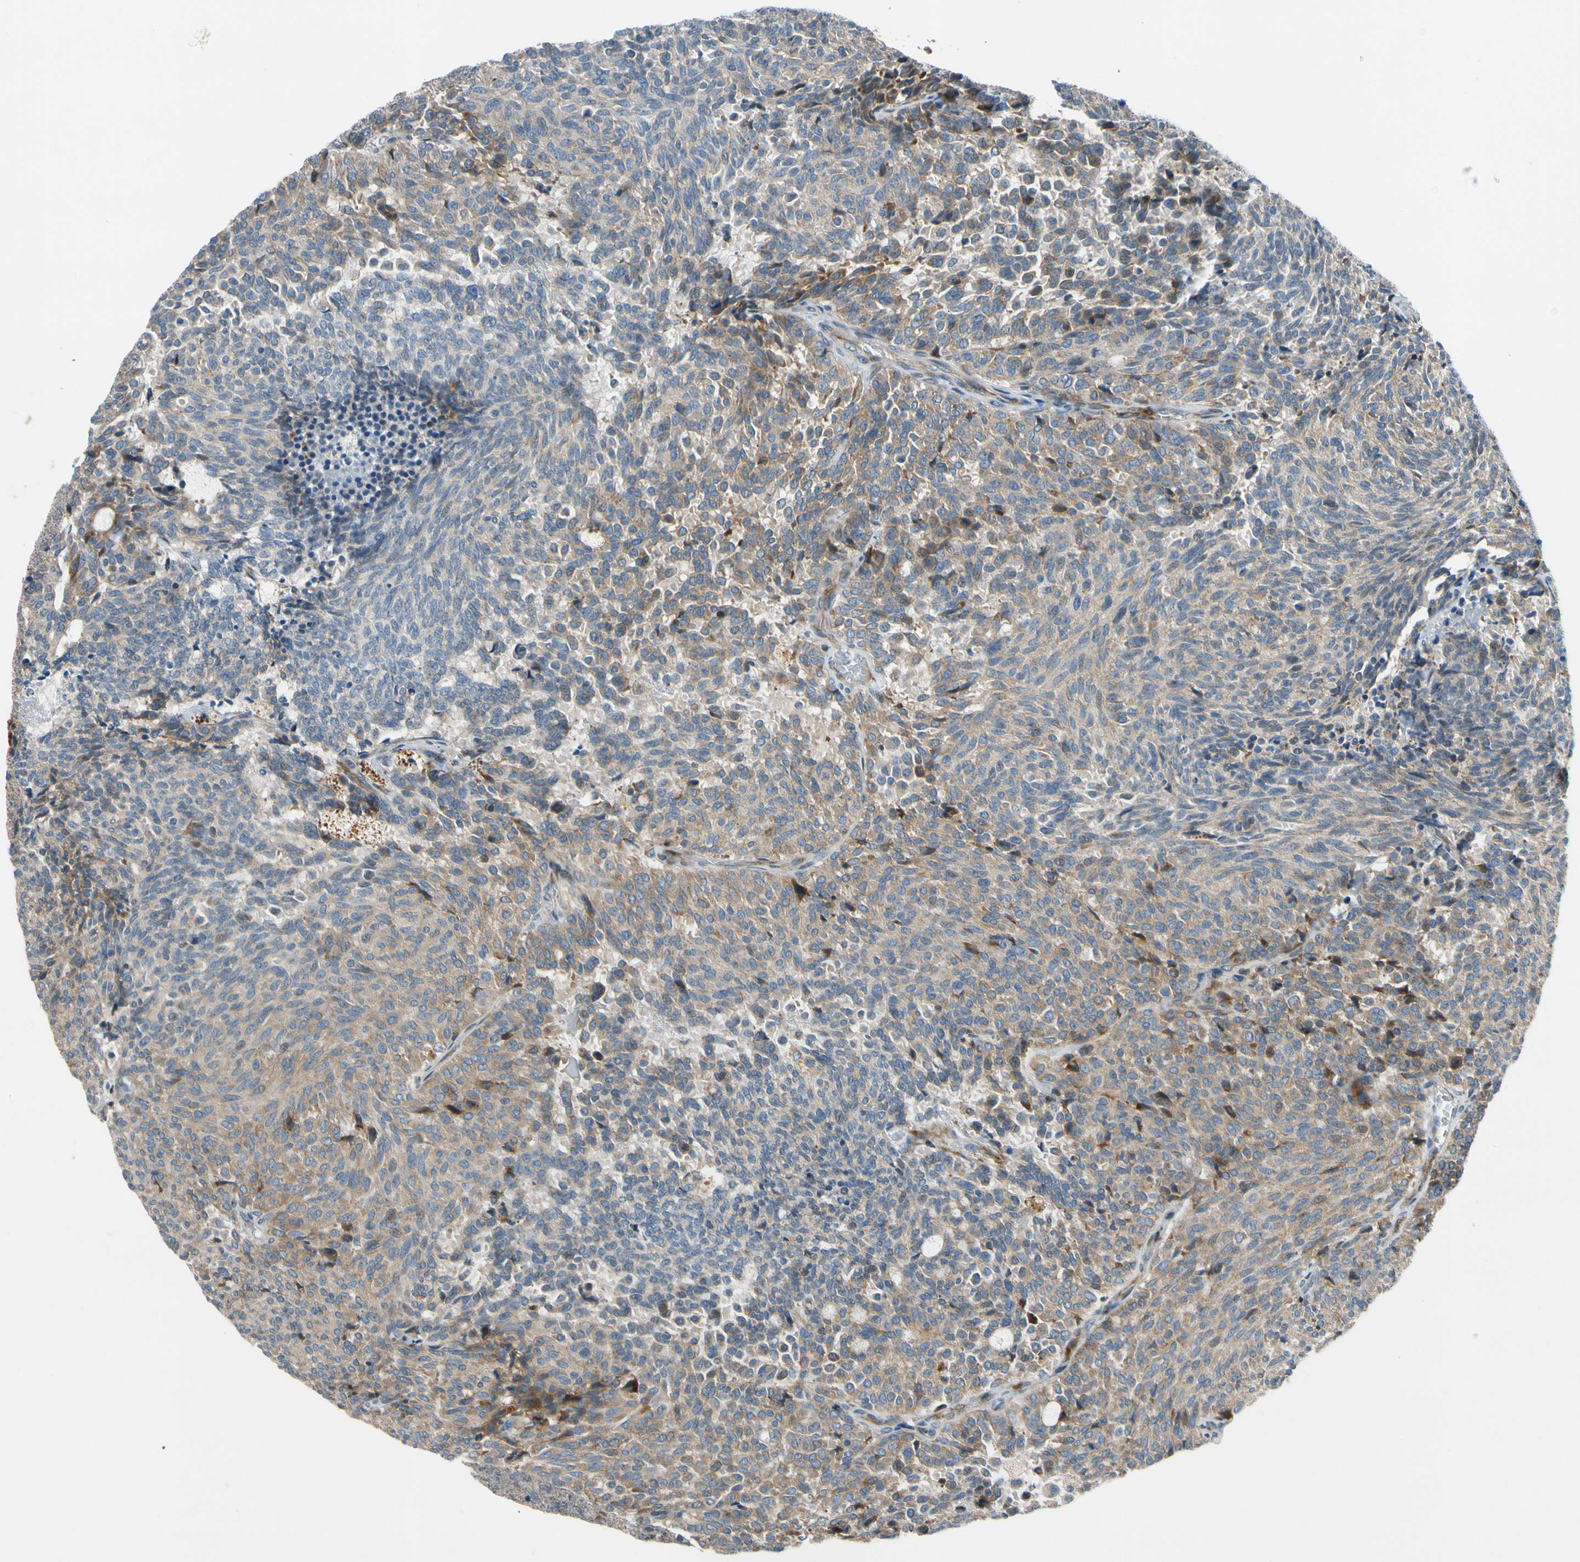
{"staining": {"intensity": "weak", "quantity": ">75%", "location": "cytoplasmic/membranous"}, "tissue": "carcinoid", "cell_type": "Tumor cells", "image_type": "cancer", "snomed": [{"axis": "morphology", "description": "Carcinoid, malignant, NOS"}, {"axis": "topography", "description": "Pancreas"}], "caption": "There is low levels of weak cytoplasmic/membranous staining in tumor cells of carcinoid, as demonstrated by immunohistochemical staining (brown color).", "gene": "MST1R", "patient": {"sex": "female", "age": 54}}